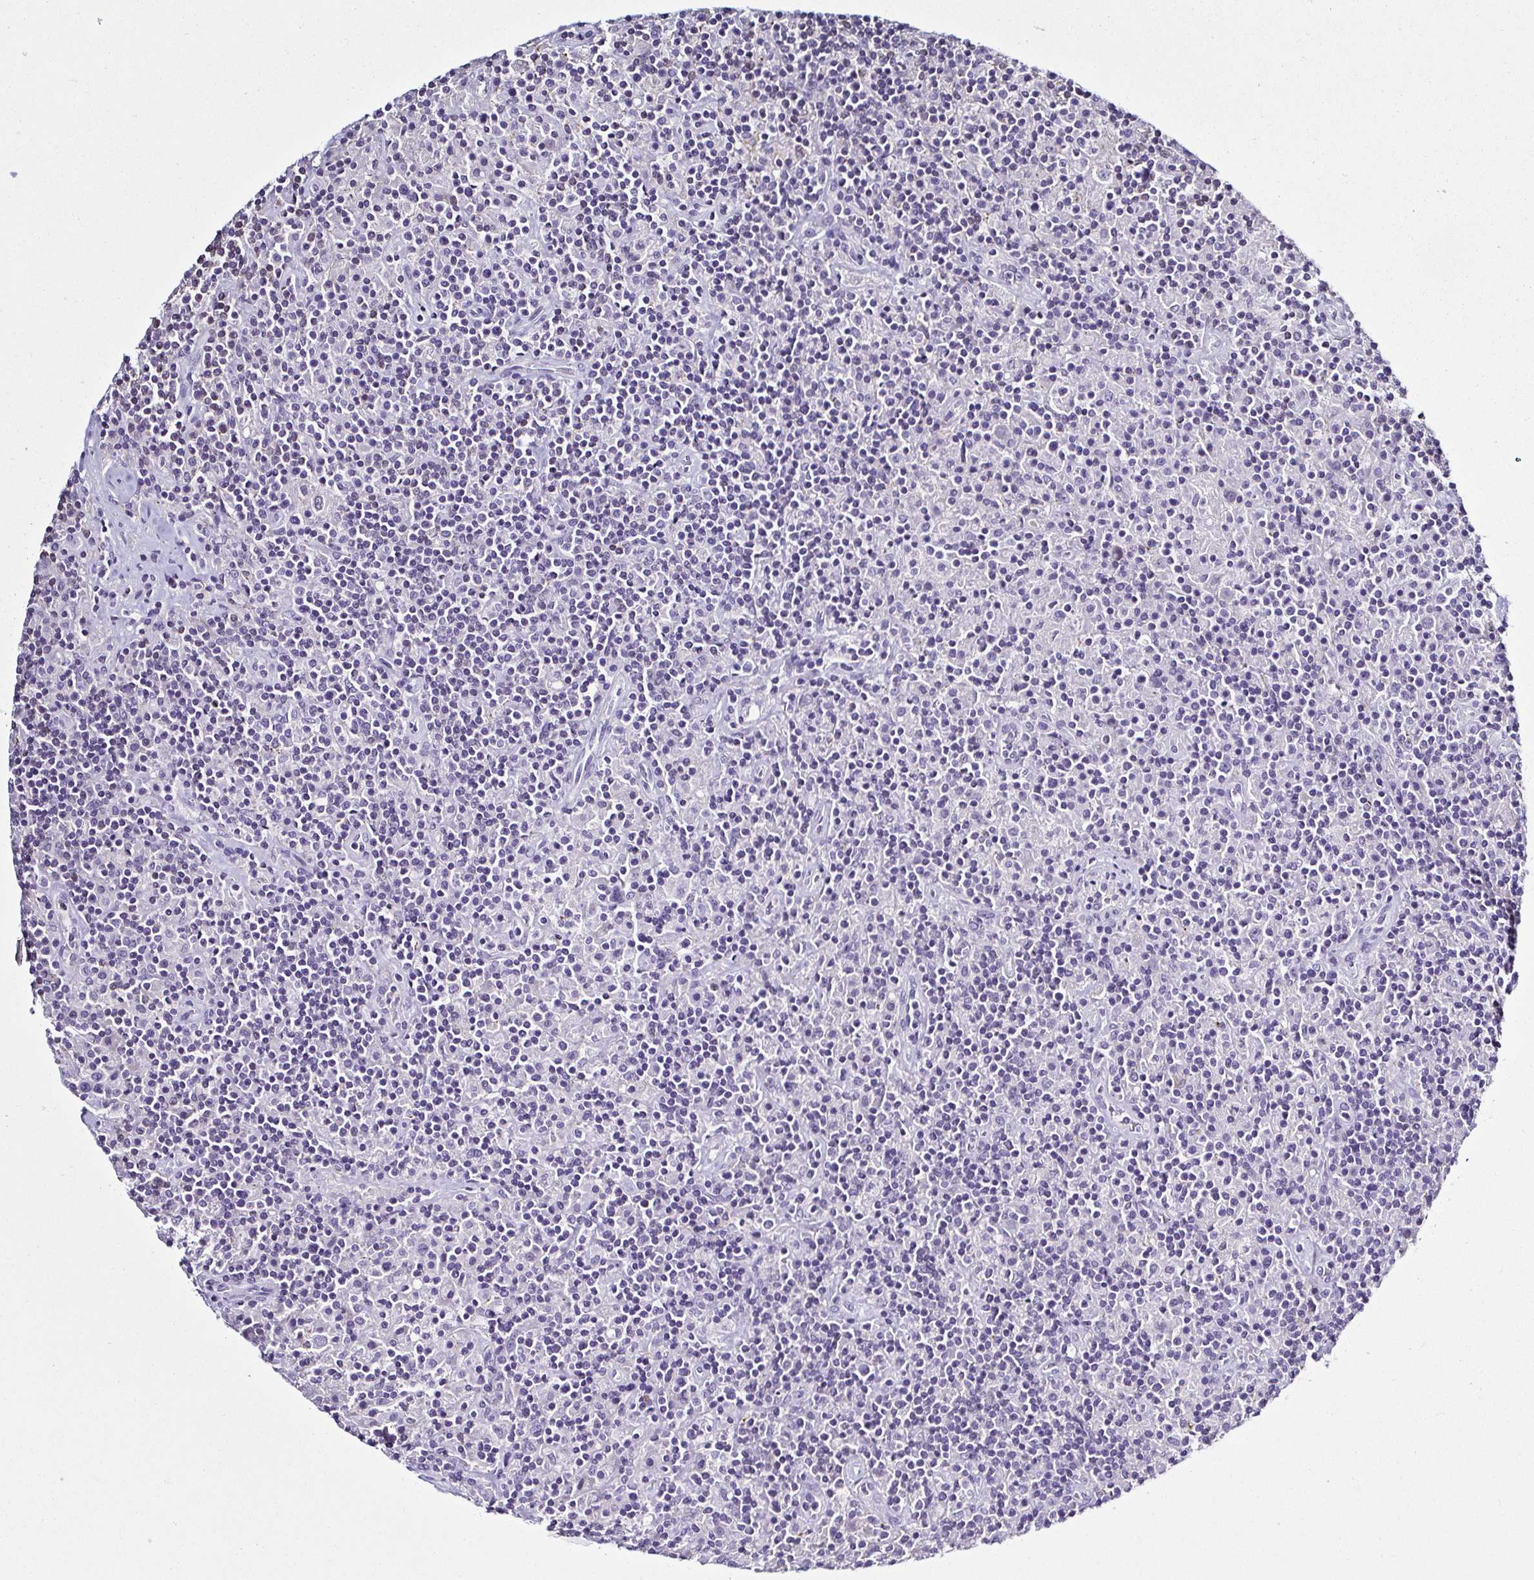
{"staining": {"intensity": "negative", "quantity": "none", "location": "none"}, "tissue": "lymphoma", "cell_type": "Tumor cells", "image_type": "cancer", "snomed": [{"axis": "morphology", "description": "Hodgkin's disease, NOS"}, {"axis": "topography", "description": "Lymph node"}], "caption": "High power microscopy histopathology image of an immunohistochemistry photomicrograph of Hodgkin's disease, revealing no significant expression in tumor cells.", "gene": "TNNT2", "patient": {"sex": "male", "age": 70}}